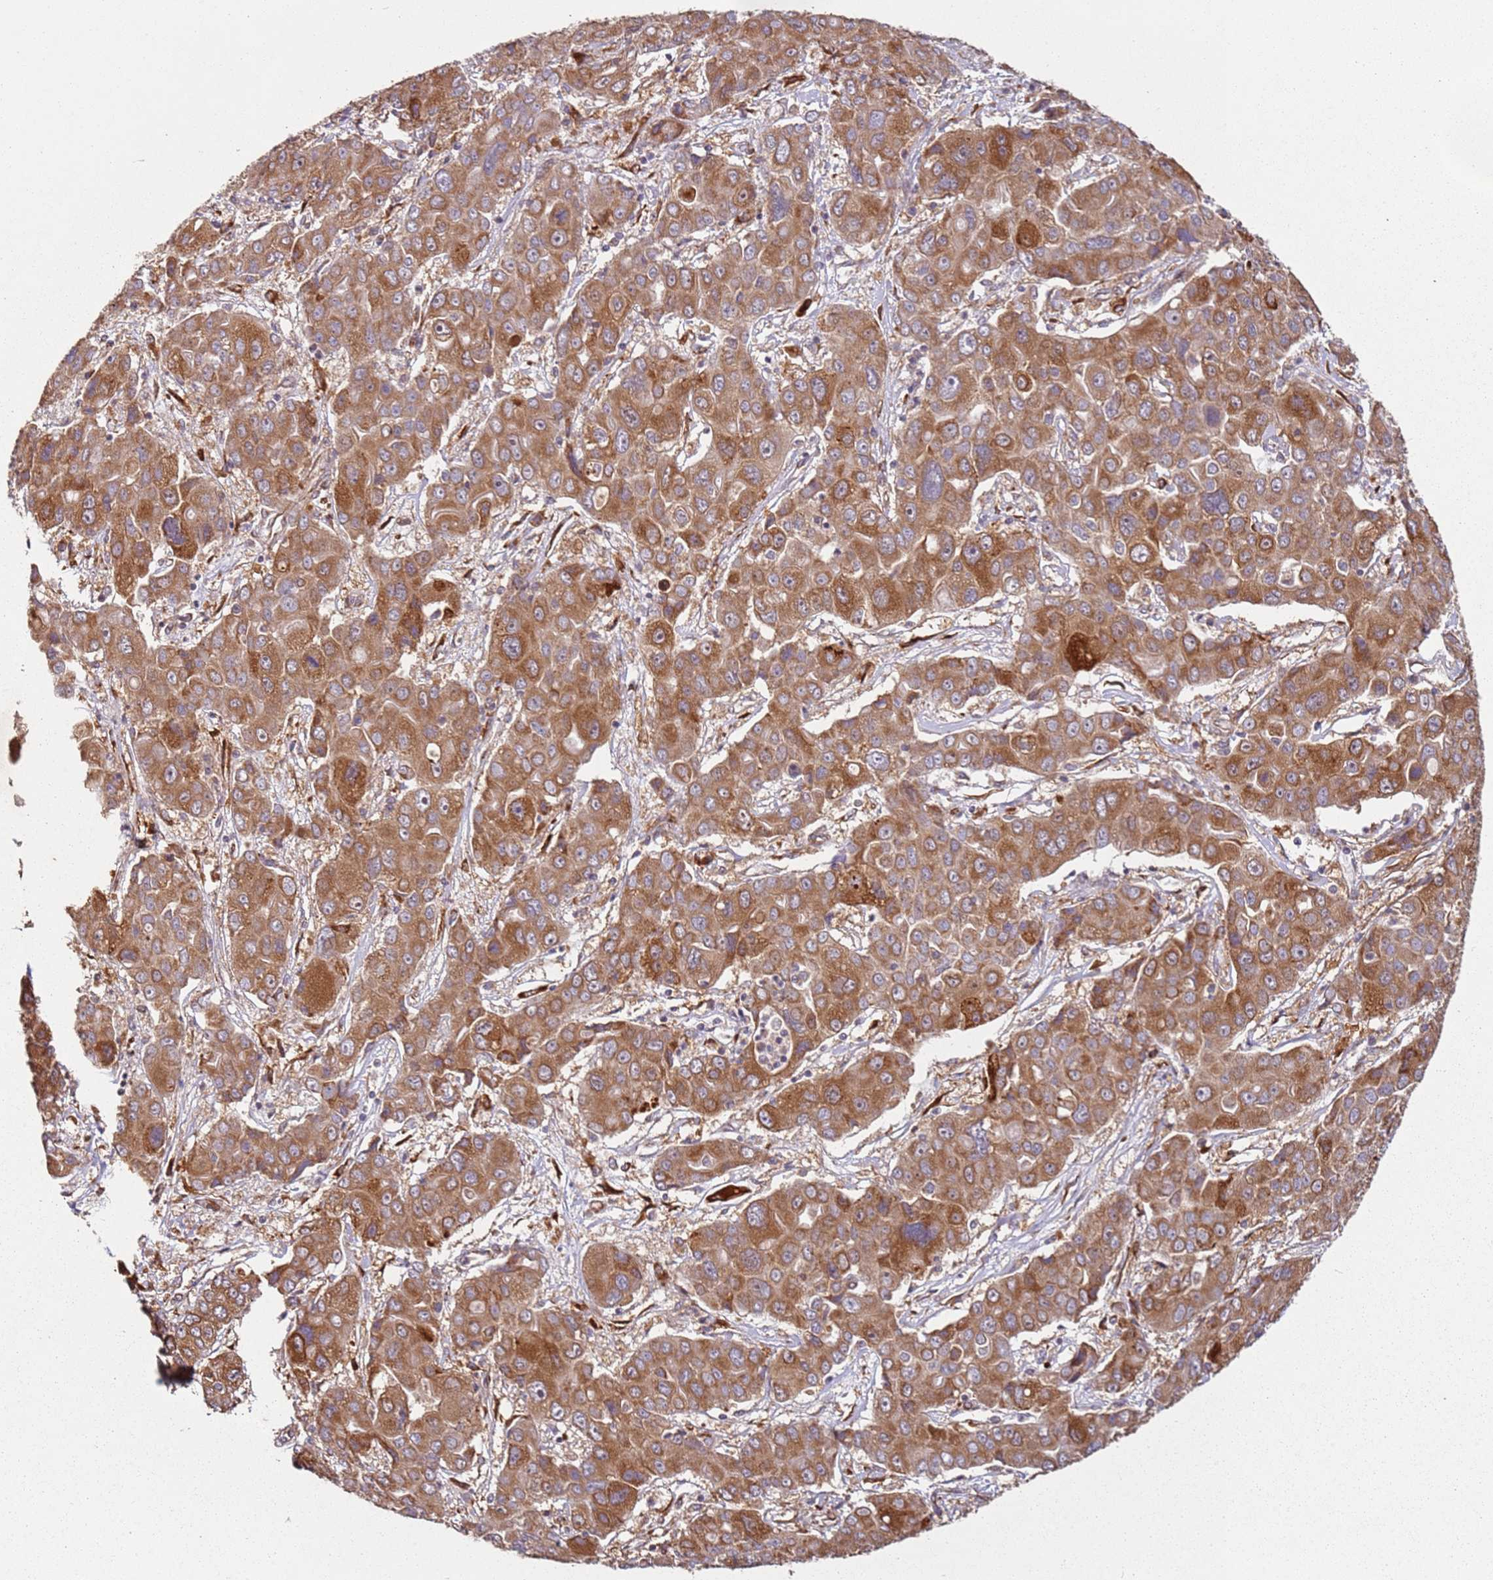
{"staining": {"intensity": "moderate", "quantity": ">75%", "location": "cytoplasmic/membranous"}, "tissue": "liver cancer", "cell_type": "Tumor cells", "image_type": "cancer", "snomed": [{"axis": "morphology", "description": "Cholangiocarcinoma"}, {"axis": "topography", "description": "Liver"}], "caption": "Immunohistochemical staining of human liver cancer (cholangiocarcinoma) reveals medium levels of moderate cytoplasmic/membranous protein expression in about >75% of tumor cells.", "gene": "ARFRP1", "patient": {"sex": "male", "age": 67}}